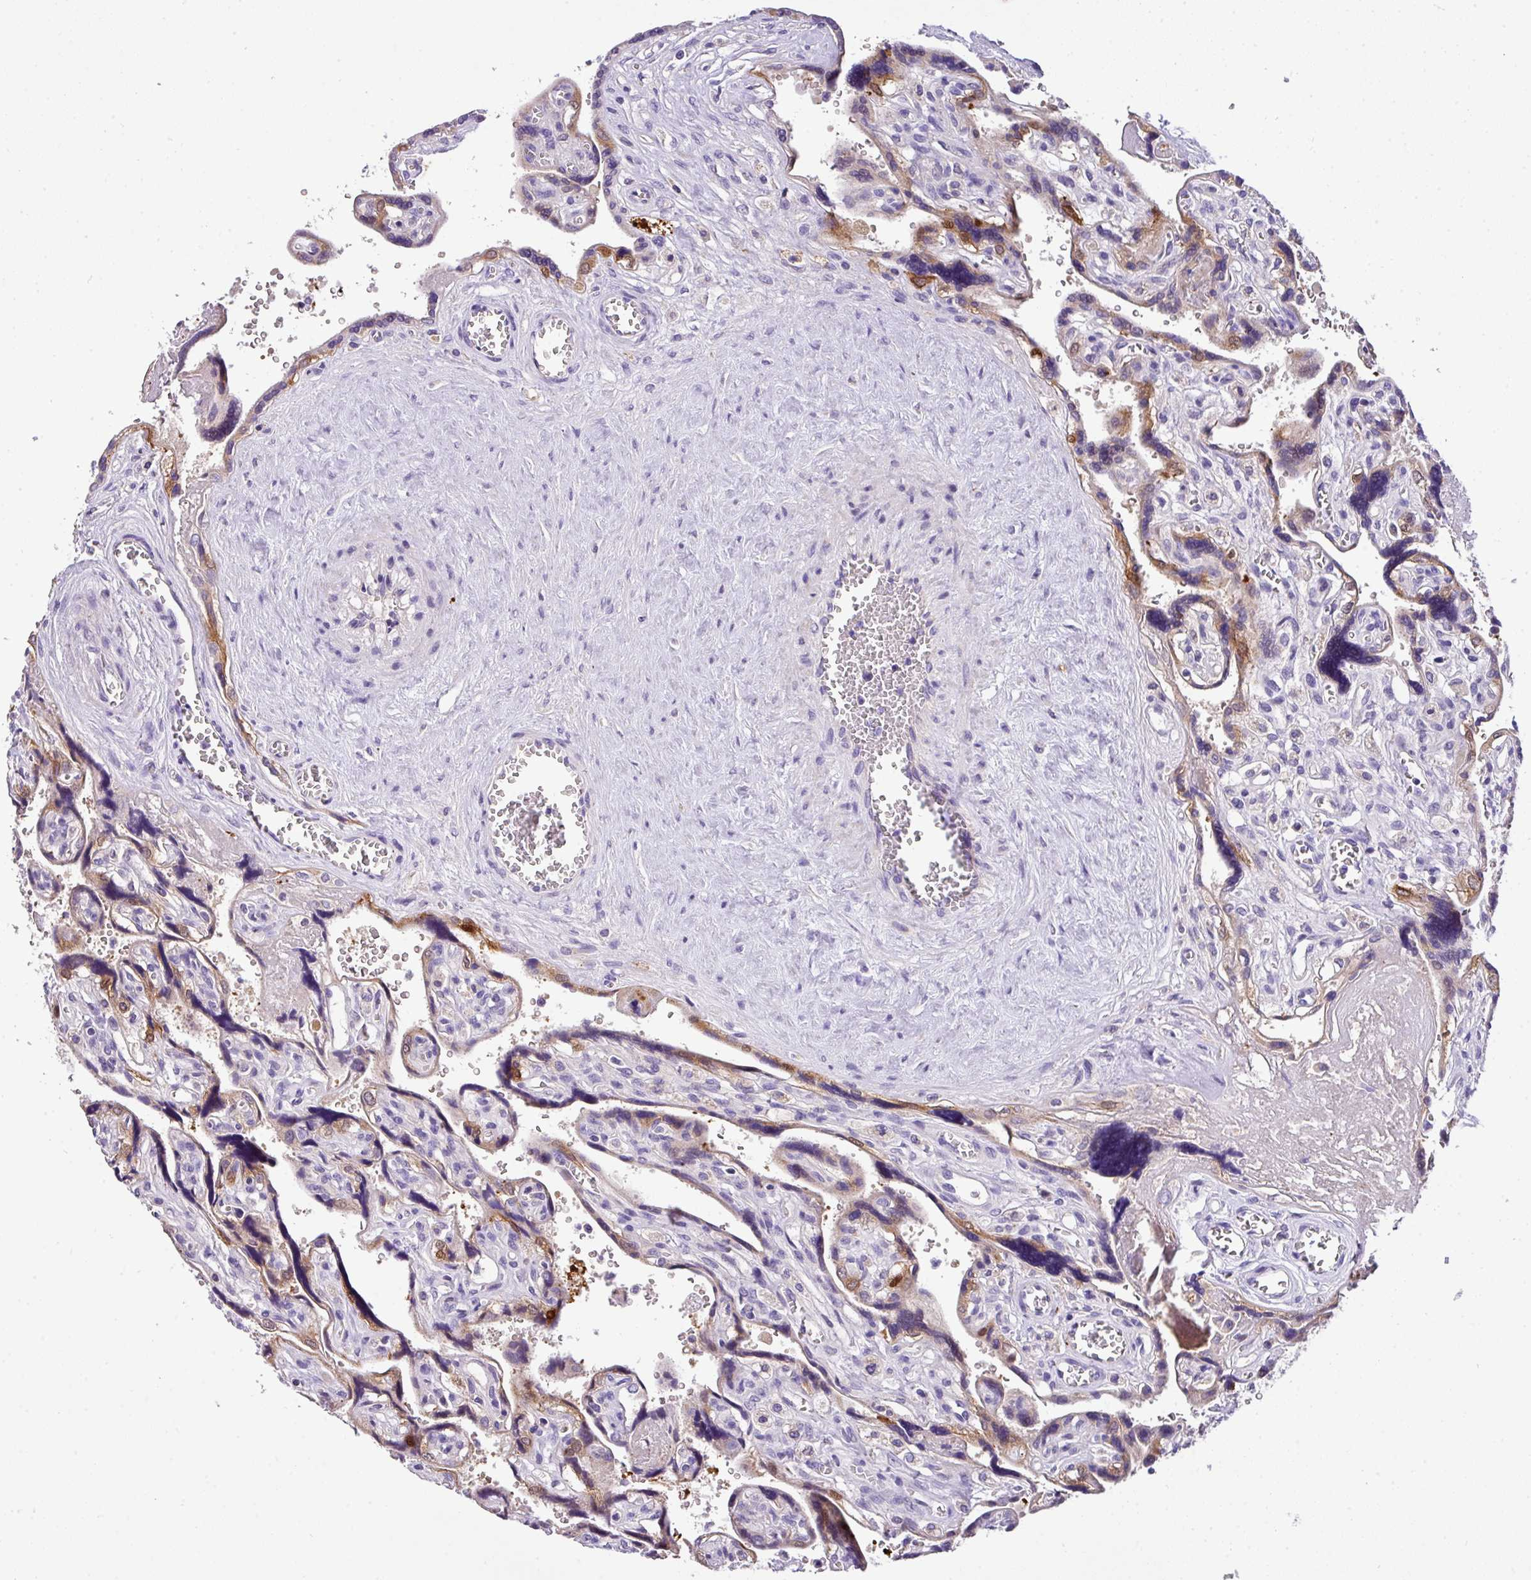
{"staining": {"intensity": "weak", "quantity": "25%-75%", "location": "cytoplasmic/membranous"}, "tissue": "placenta", "cell_type": "Decidual cells", "image_type": "normal", "snomed": [{"axis": "morphology", "description": "Normal tissue, NOS"}, {"axis": "topography", "description": "Placenta"}], "caption": "Protein expression analysis of unremarkable placenta reveals weak cytoplasmic/membranous staining in about 25%-75% of decidual cells.", "gene": "ANXA2R", "patient": {"sex": "female", "age": 39}}